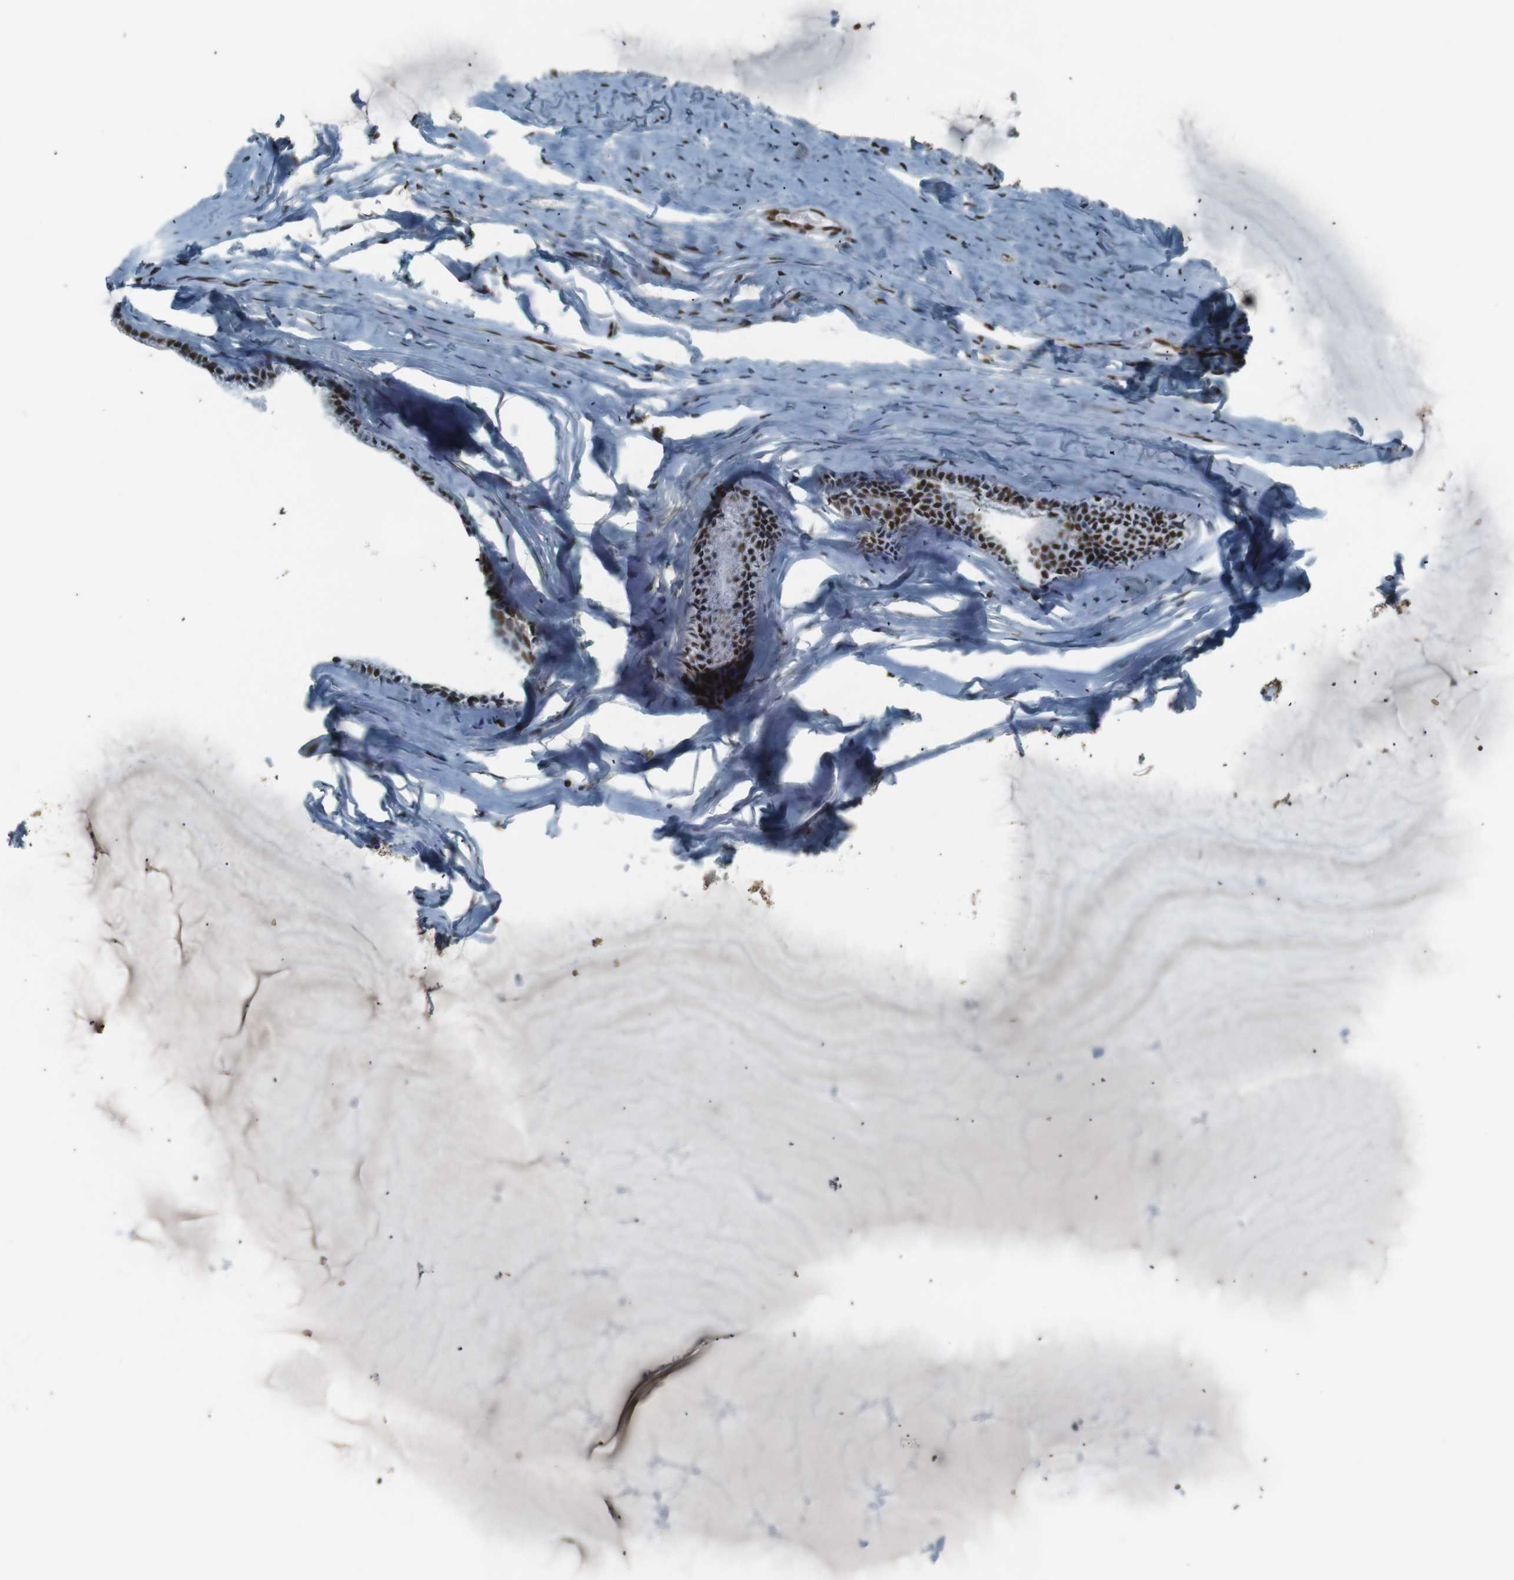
{"staining": {"intensity": "strong", "quantity": ">75%", "location": "nuclear"}, "tissue": "cervix", "cell_type": "Glandular cells", "image_type": "normal", "snomed": [{"axis": "morphology", "description": "Normal tissue, NOS"}, {"axis": "topography", "description": "Cervix"}], "caption": "A high amount of strong nuclear expression is identified in approximately >75% of glandular cells in benign cervix.", "gene": "NHEJ1", "patient": {"sex": "female", "age": 39}}